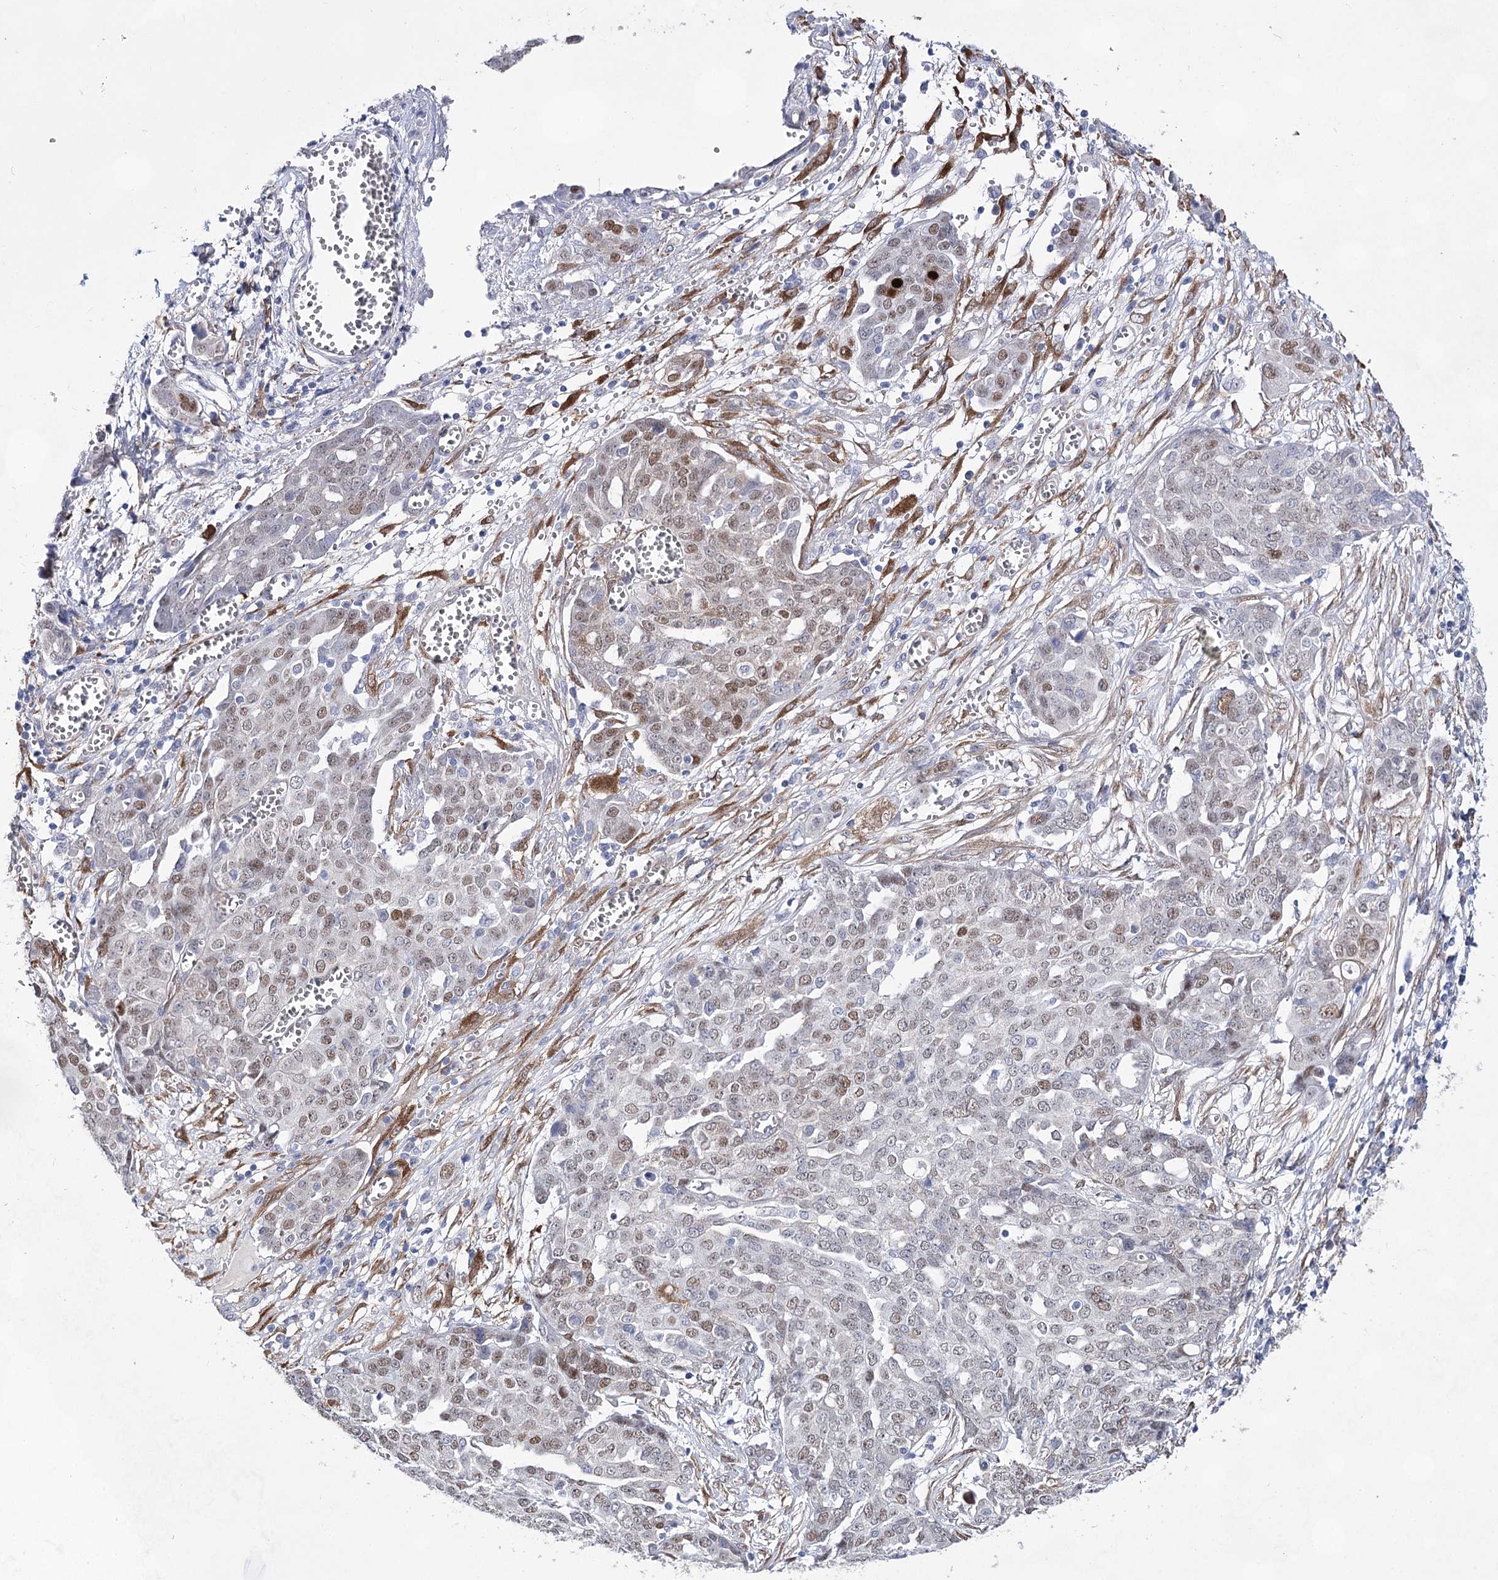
{"staining": {"intensity": "weak", "quantity": "25%-75%", "location": "nuclear"}, "tissue": "ovarian cancer", "cell_type": "Tumor cells", "image_type": "cancer", "snomed": [{"axis": "morphology", "description": "Cystadenocarcinoma, serous, NOS"}, {"axis": "topography", "description": "Soft tissue"}, {"axis": "topography", "description": "Ovary"}], "caption": "Tumor cells display low levels of weak nuclear expression in about 25%-75% of cells in human ovarian cancer (serous cystadenocarcinoma).", "gene": "UGDH", "patient": {"sex": "female", "age": 57}}